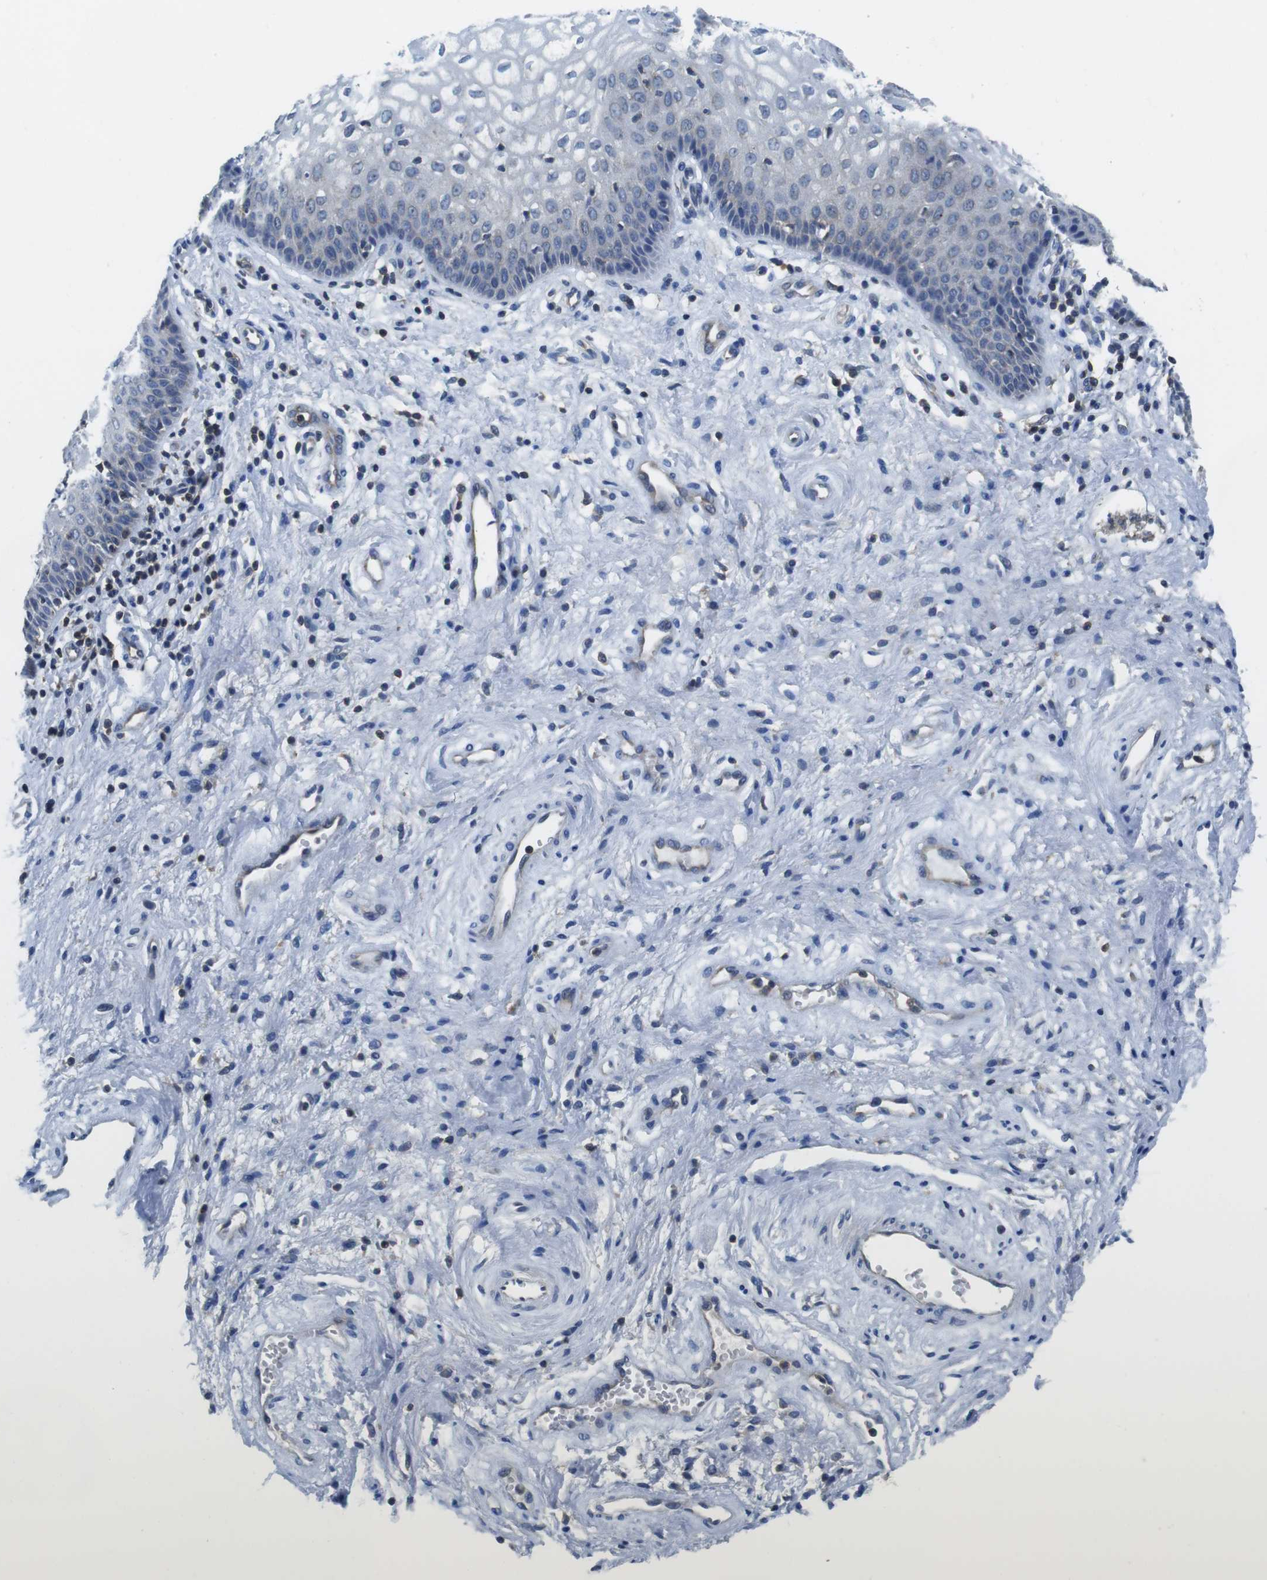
{"staining": {"intensity": "negative", "quantity": "none", "location": "none"}, "tissue": "vagina", "cell_type": "Squamous epithelial cells", "image_type": "normal", "snomed": [{"axis": "morphology", "description": "Normal tissue, NOS"}, {"axis": "topography", "description": "Vagina"}], "caption": "IHC histopathology image of benign vagina: human vagina stained with DAB (3,3'-diaminobenzidine) reveals no significant protein positivity in squamous epithelial cells. (Immunohistochemistry (ihc), brightfield microscopy, high magnification).", "gene": "PIK3CD", "patient": {"sex": "female", "age": 34}}